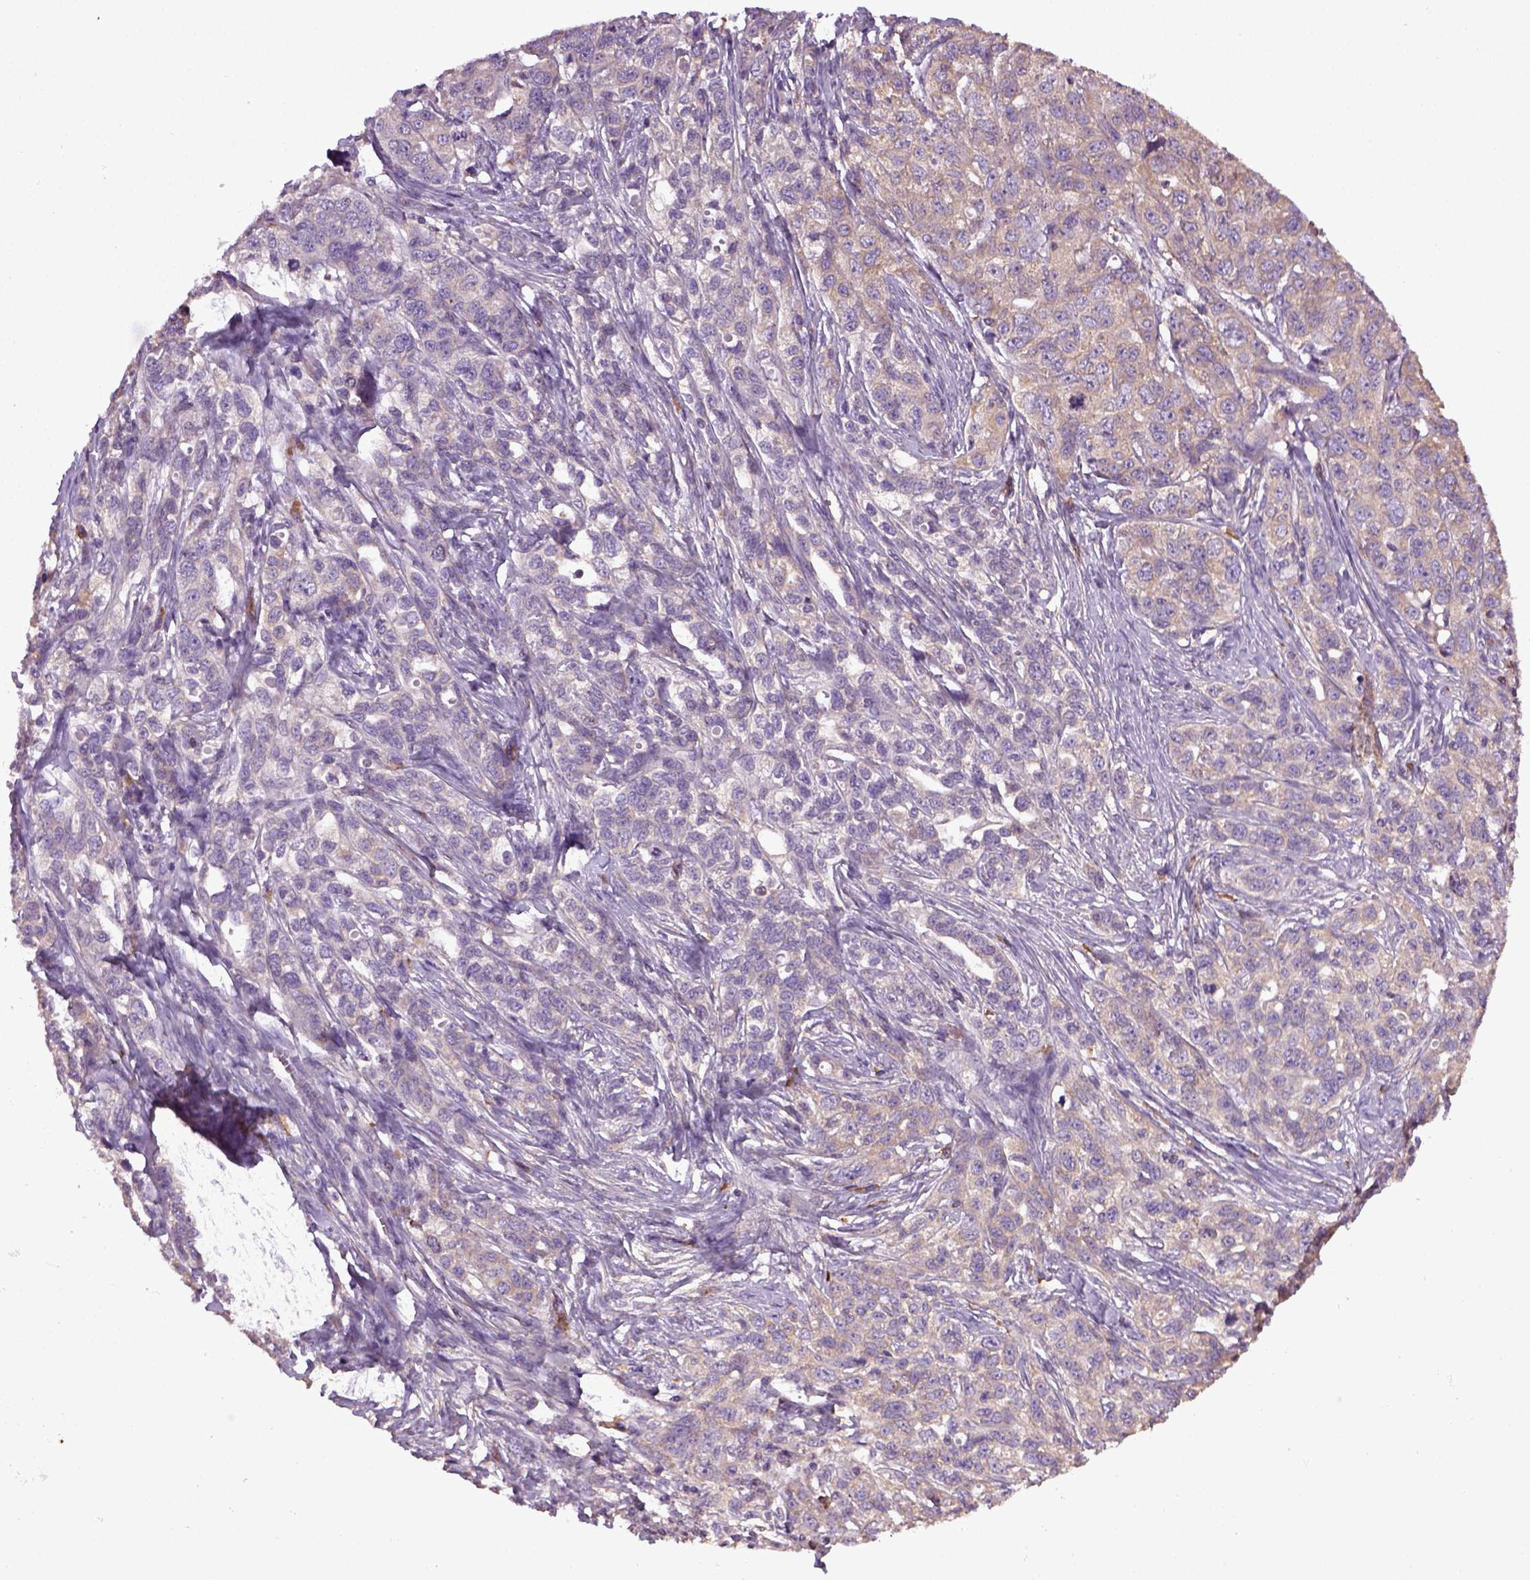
{"staining": {"intensity": "weak", "quantity": "<25%", "location": "cytoplasmic/membranous"}, "tissue": "ovarian cancer", "cell_type": "Tumor cells", "image_type": "cancer", "snomed": [{"axis": "morphology", "description": "Cystadenocarcinoma, serous, NOS"}, {"axis": "topography", "description": "Ovary"}], "caption": "Immunohistochemical staining of human ovarian serous cystadenocarcinoma shows no significant expression in tumor cells.", "gene": "TPRG1", "patient": {"sex": "female", "age": 71}}